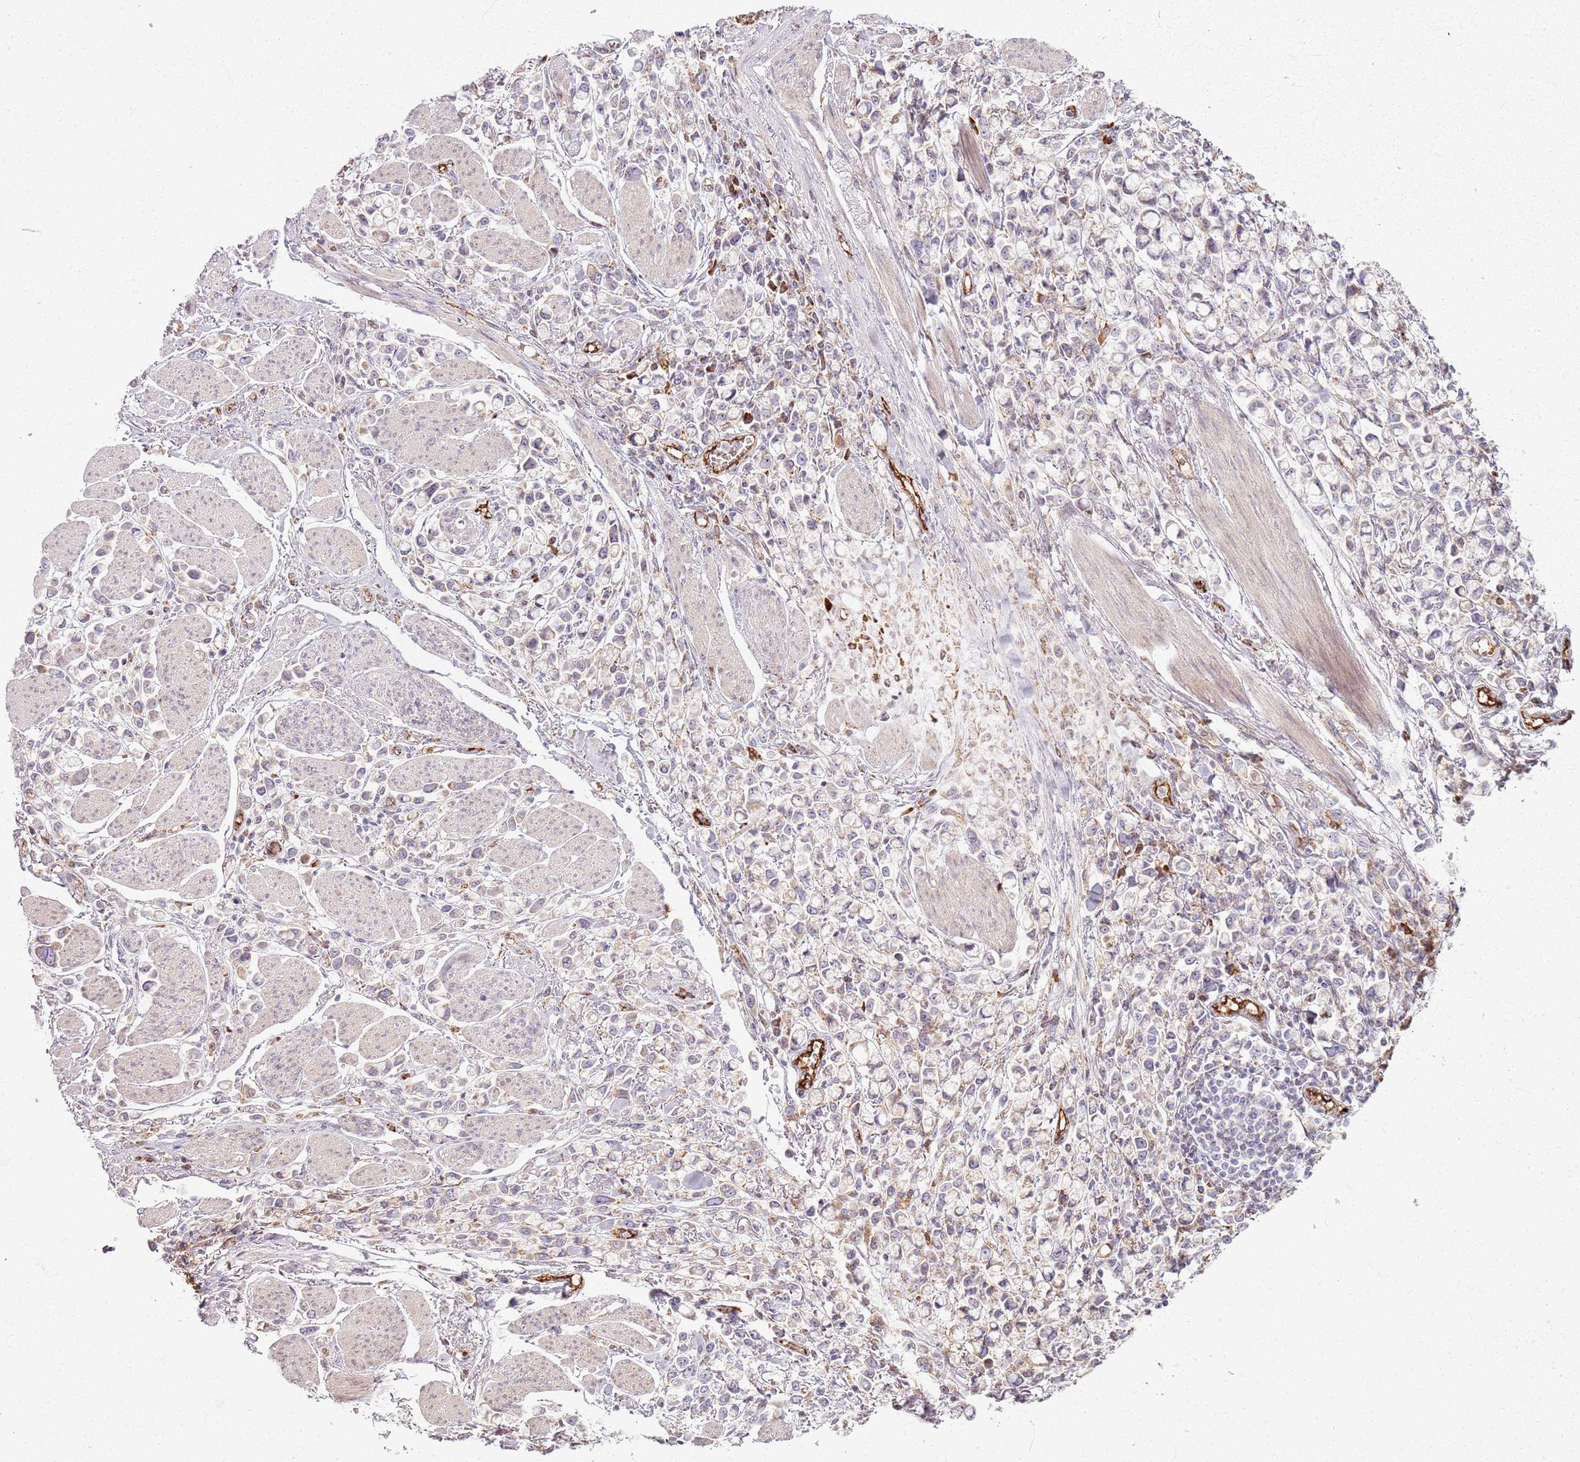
{"staining": {"intensity": "negative", "quantity": "none", "location": "none"}, "tissue": "stomach cancer", "cell_type": "Tumor cells", "image_type": "cancer", "snomed": [{"axis": "morphology", "description": "Adenocarcinoma, NOS"}, {"axis": "topography", "description": "Stomach"}], "caption": "DAB (3,3'-diaminobenzidine) immunohistochemical staining of human stomach cancer (adenocarcinoma) exhibits no significant staining in tumor cells.", "gene": "KRI1", "patient": {"sex": "female", "age": 81}}